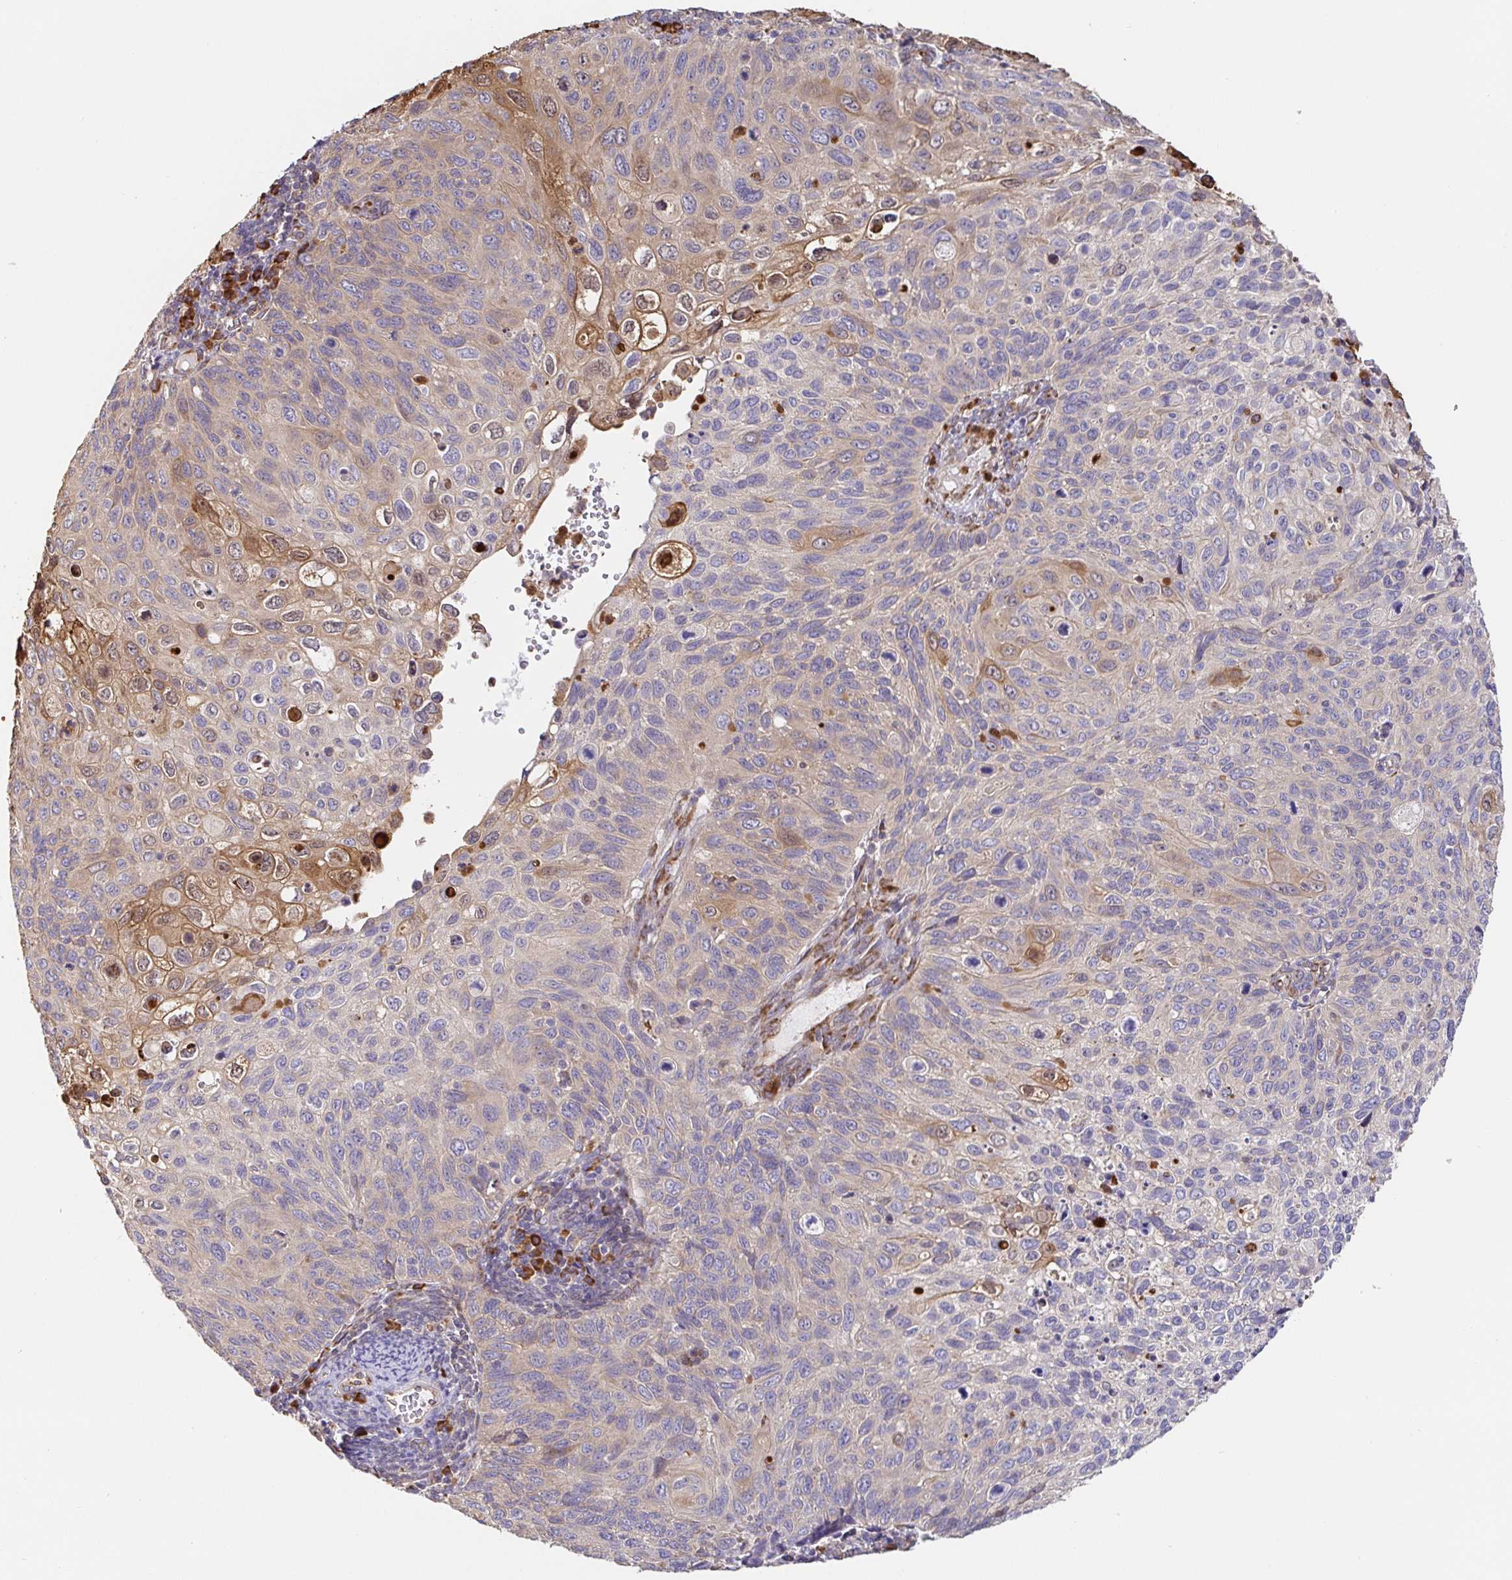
{"staining": {"intensity": "weak", "quantity": "<25%", "location": "cytoplasmic/membranous"}, "tissue": "cervical cancer", "cell_type": "Tumor cells", "image_type": "cancer", "snomed": [{"axis": "morphology", "description": "Squamous cell carcinoma, NOS"}, {"axis": "topography", "description": "Cervix"}], "caption": "Cervical squamous cell carcinoma was stained to show a protein in brown. There is no significant staining in tumor cells. (IHC, brightfield microscopy, high magnification).", "gene": "PDPK1", "patient": {"sex": "female", "age": 70}}